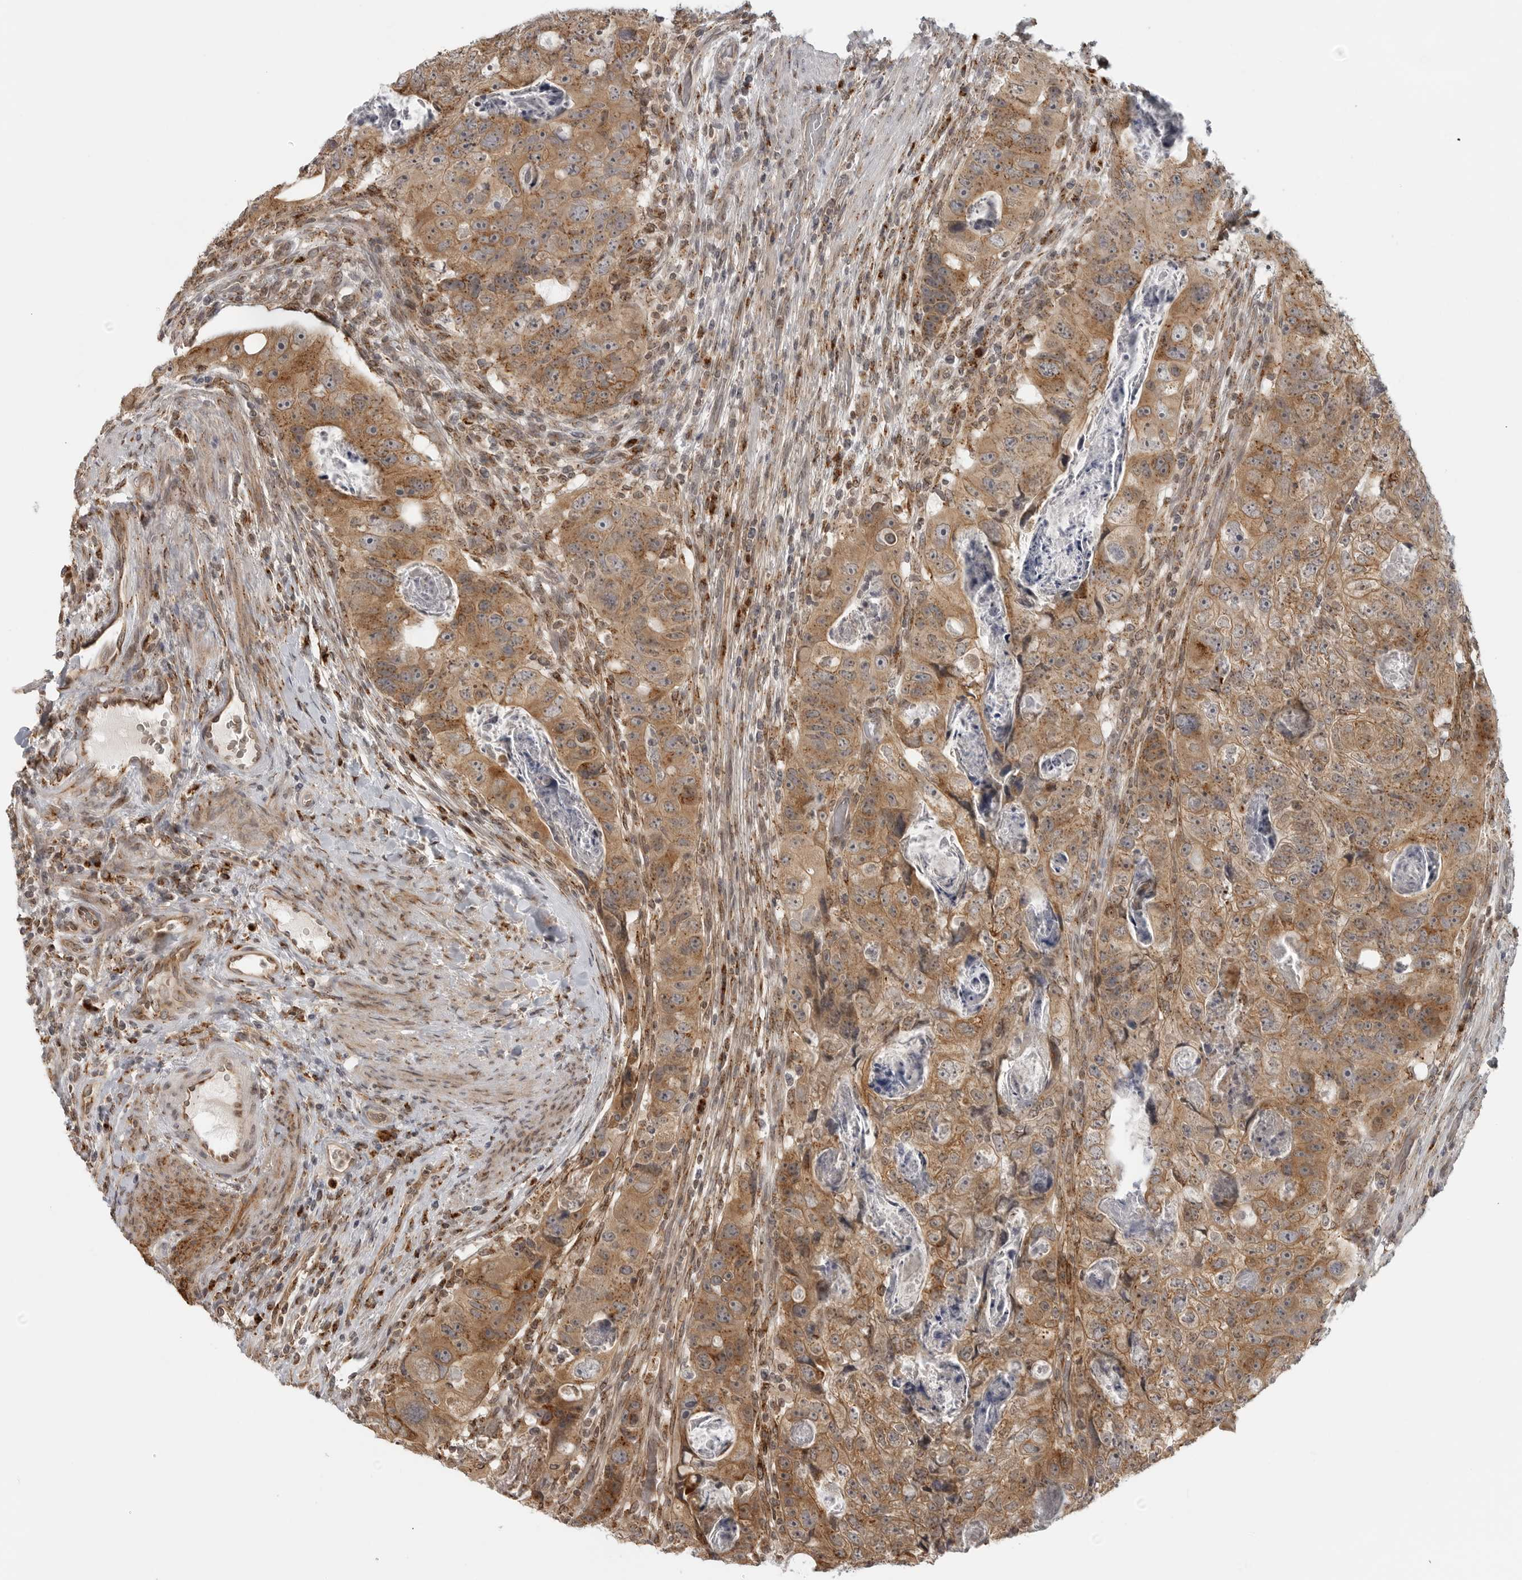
{"staining": {"intensity": "moderate", "quantity": ">75%", "location": "cytoplasmic/membranous"}, "tissue": "colorectal cancer", "cell_type": "Tumor cells", "image_type": "cancer", "snomed": [{"axis": "morphology", "description": "Adenocarcinoma, NOS"}, {"axis": "topography", "description": "Rectum"}], "caption": "A high-resolution image shows immunohistochemistry staining of adenocarcinoma (colorectal), which reveals moderate cytoplasmic/membranous expression in approximately >75% of tumor cells. The protein is stained brown, and the nuclei are stained in blue (DAB (3,3'-diaminobenzidine) IHC with brightfield microscopy, high magnification).", "gene": "COPA", "patient": {"sex": "male", "age": 59}}